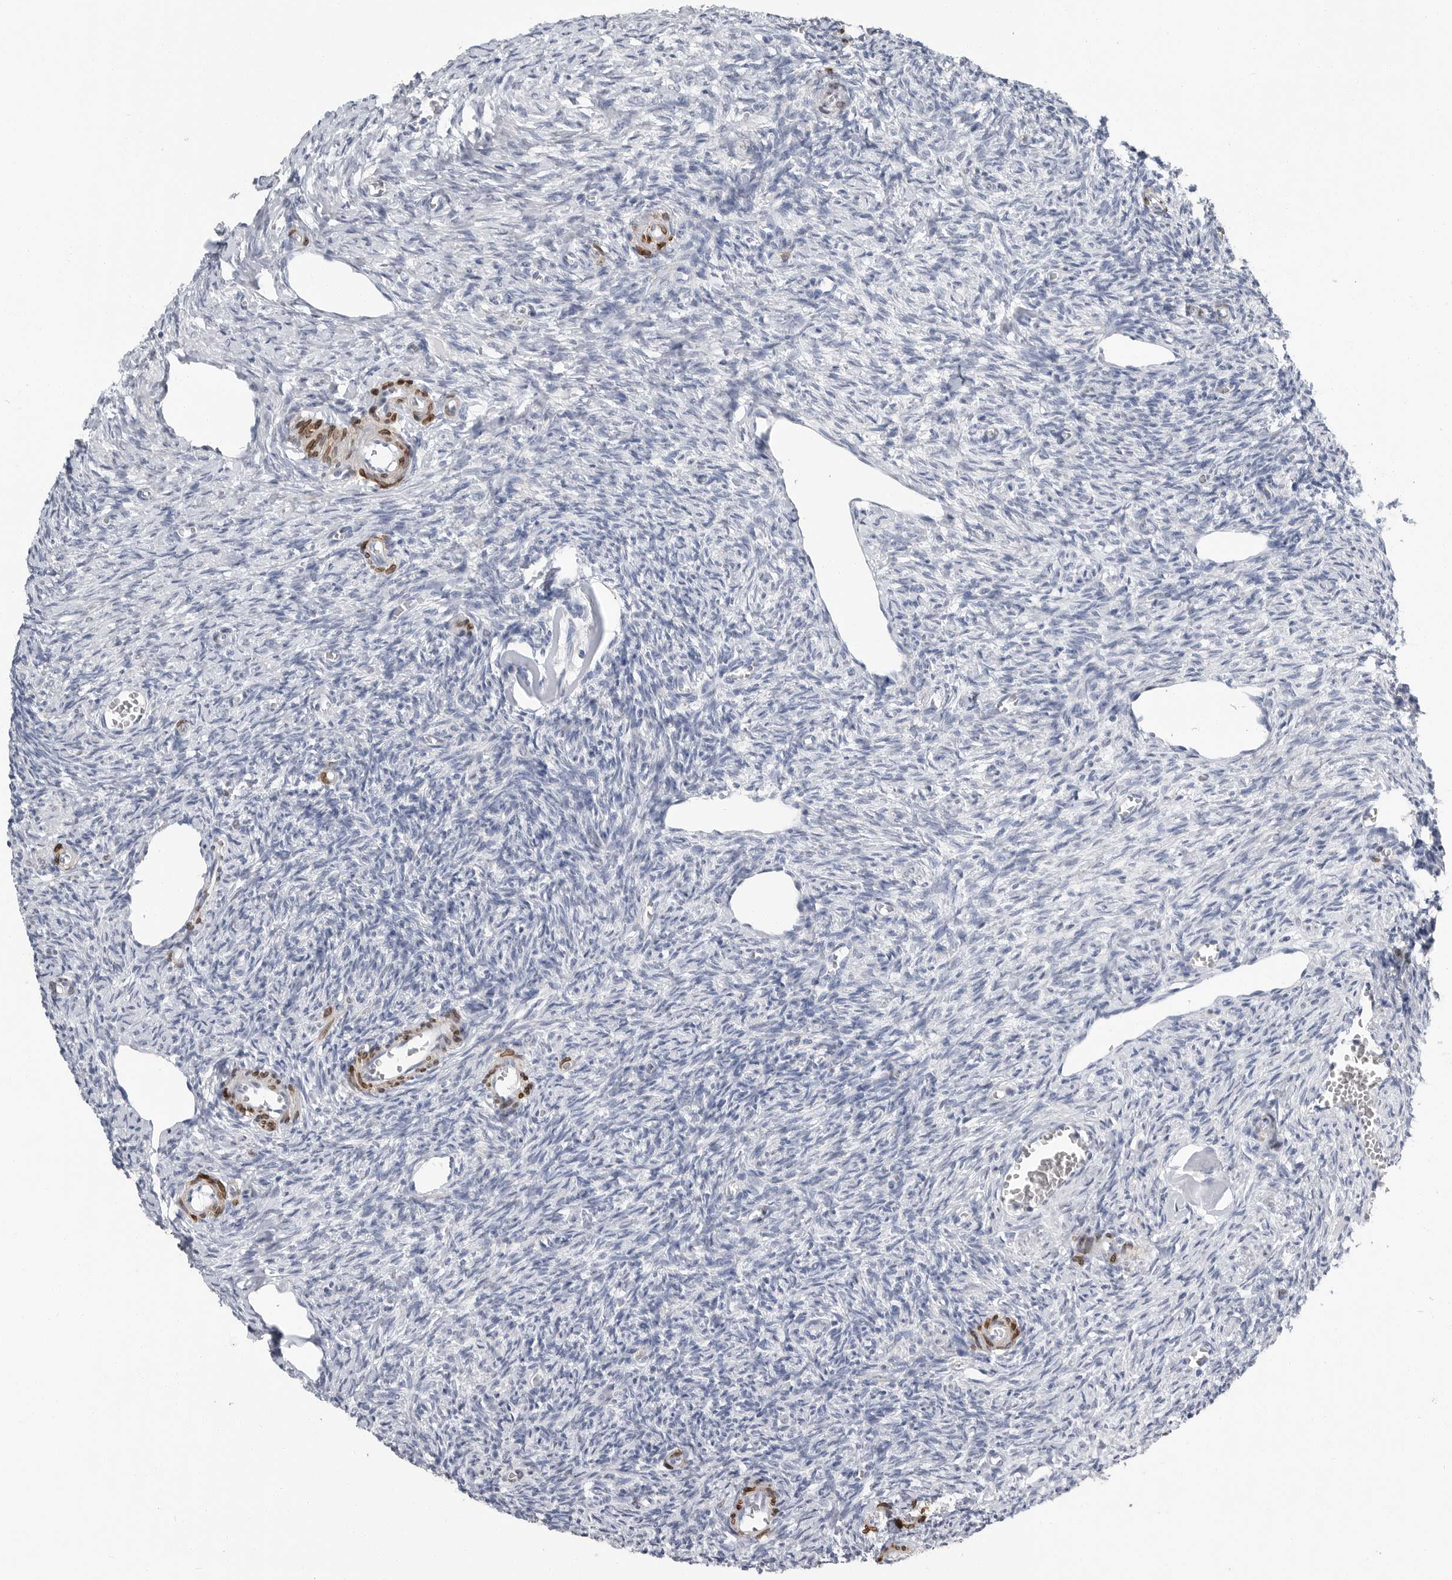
{"staining": {"intensity": "negative", "quantity": "none", "location": "none"}, "tissue": "ovary", "cell_type": "Ovarian stroma cells", "image_type": "normal", "snomed": [{"axis": "morphology", "description": "Normal tissue, NOS"}, {"axis": "topography", "description": "Ovary"}], "caption": "Ovary stained for a protein using IHC demonstrates no expression ovarian stroma cells.", "gene": "PLN", "patient": {"sex": "female", "age": 27}}